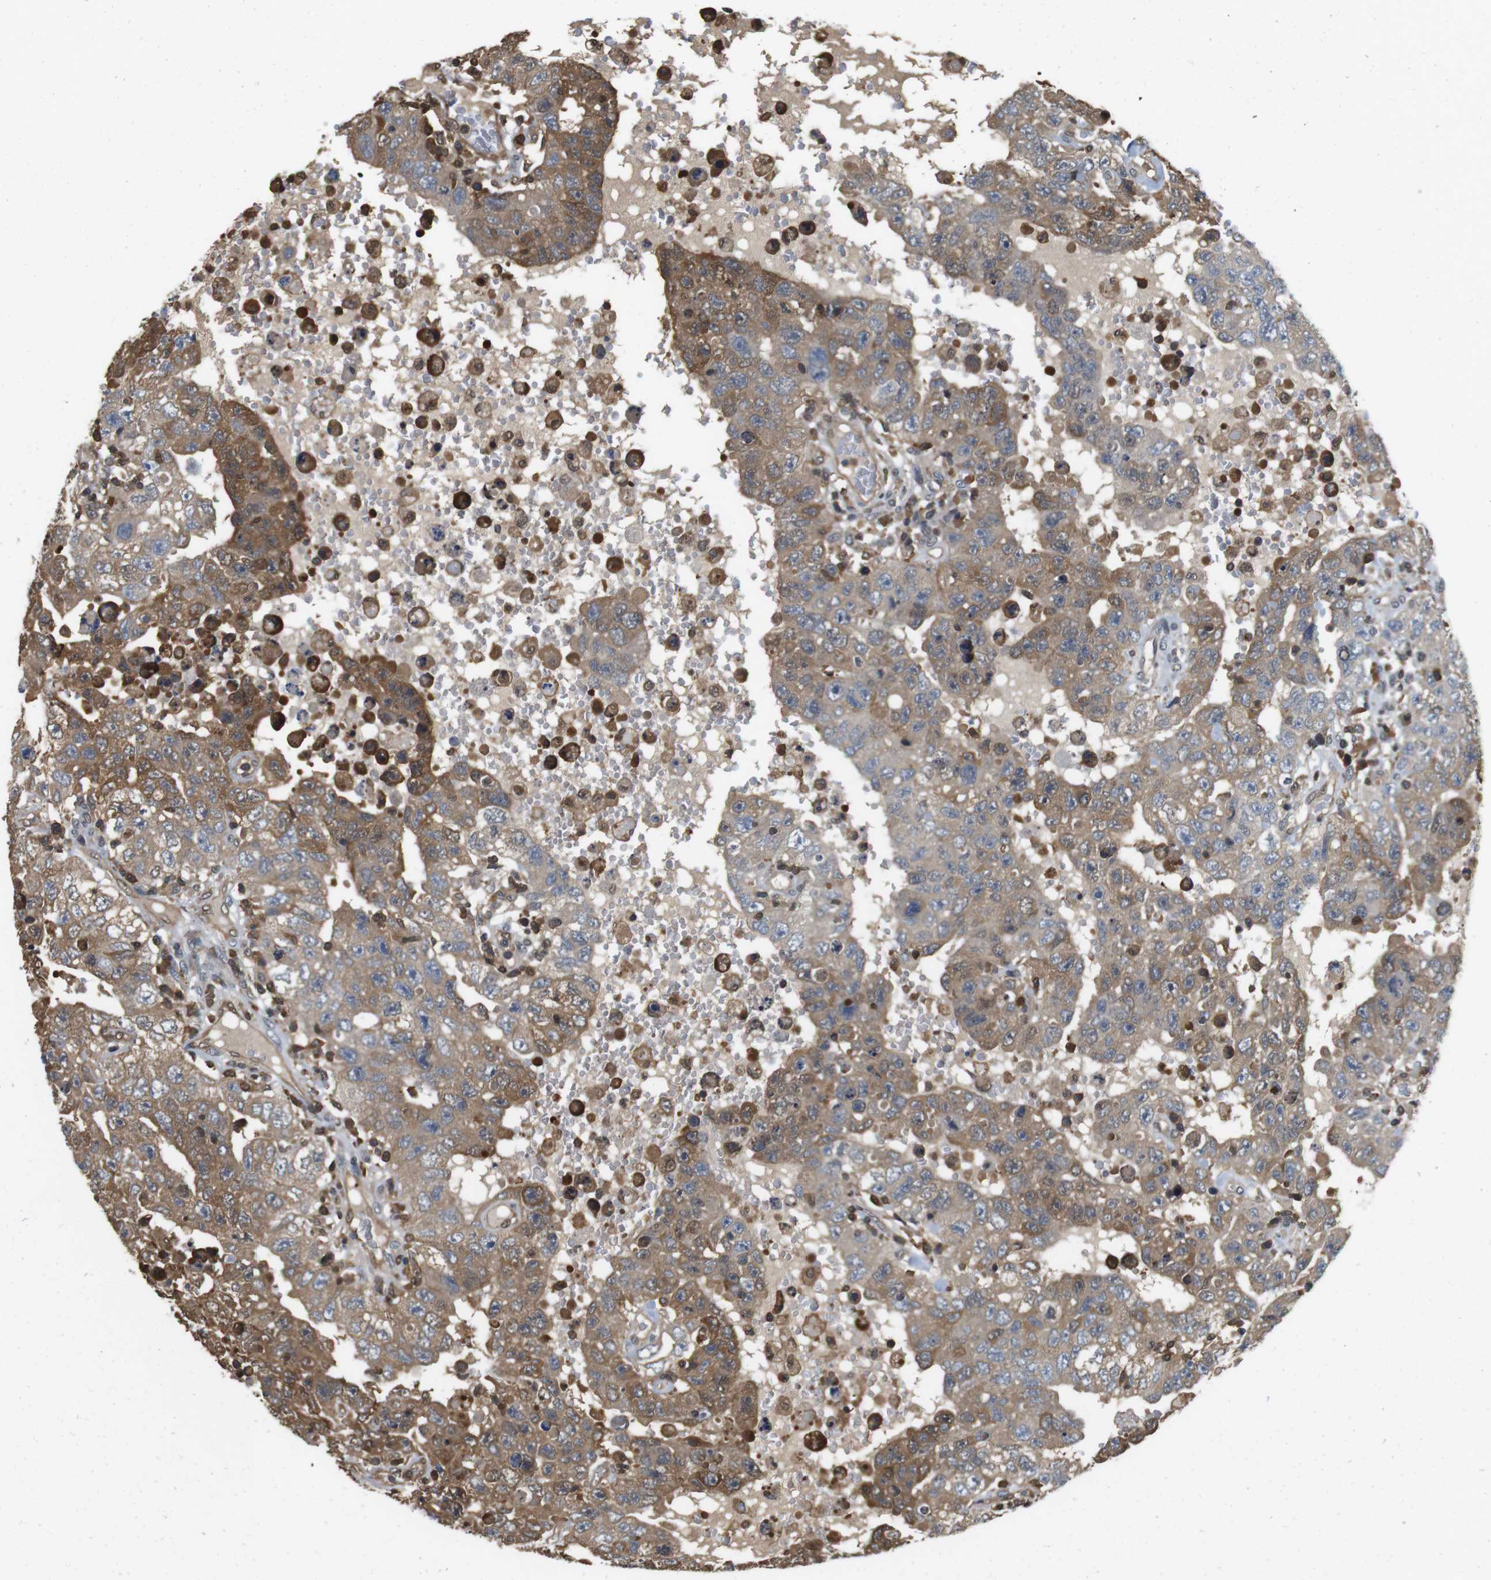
{"staining": {"intensity": "moderate", "quantity": ">75%", "location": "cytoplasmic/membranous"}, "tissue": "testis cancer", "cell_type": "Tumor cells", "image_type": "cancer", "snomed": [{"axis": "morphology", "description": "Carcinoma, Embryonal, NOS"}, {"axis": "topography", "description": "Testis"}], "caption": "This is a micrograph of immunohistochemistry staining of testis cancer, which shows moderate positivity in the cytoplasmic/membranous of tumor cells.", "gene": "LDHA", "patient": {"sex": "male", "age": 26}}